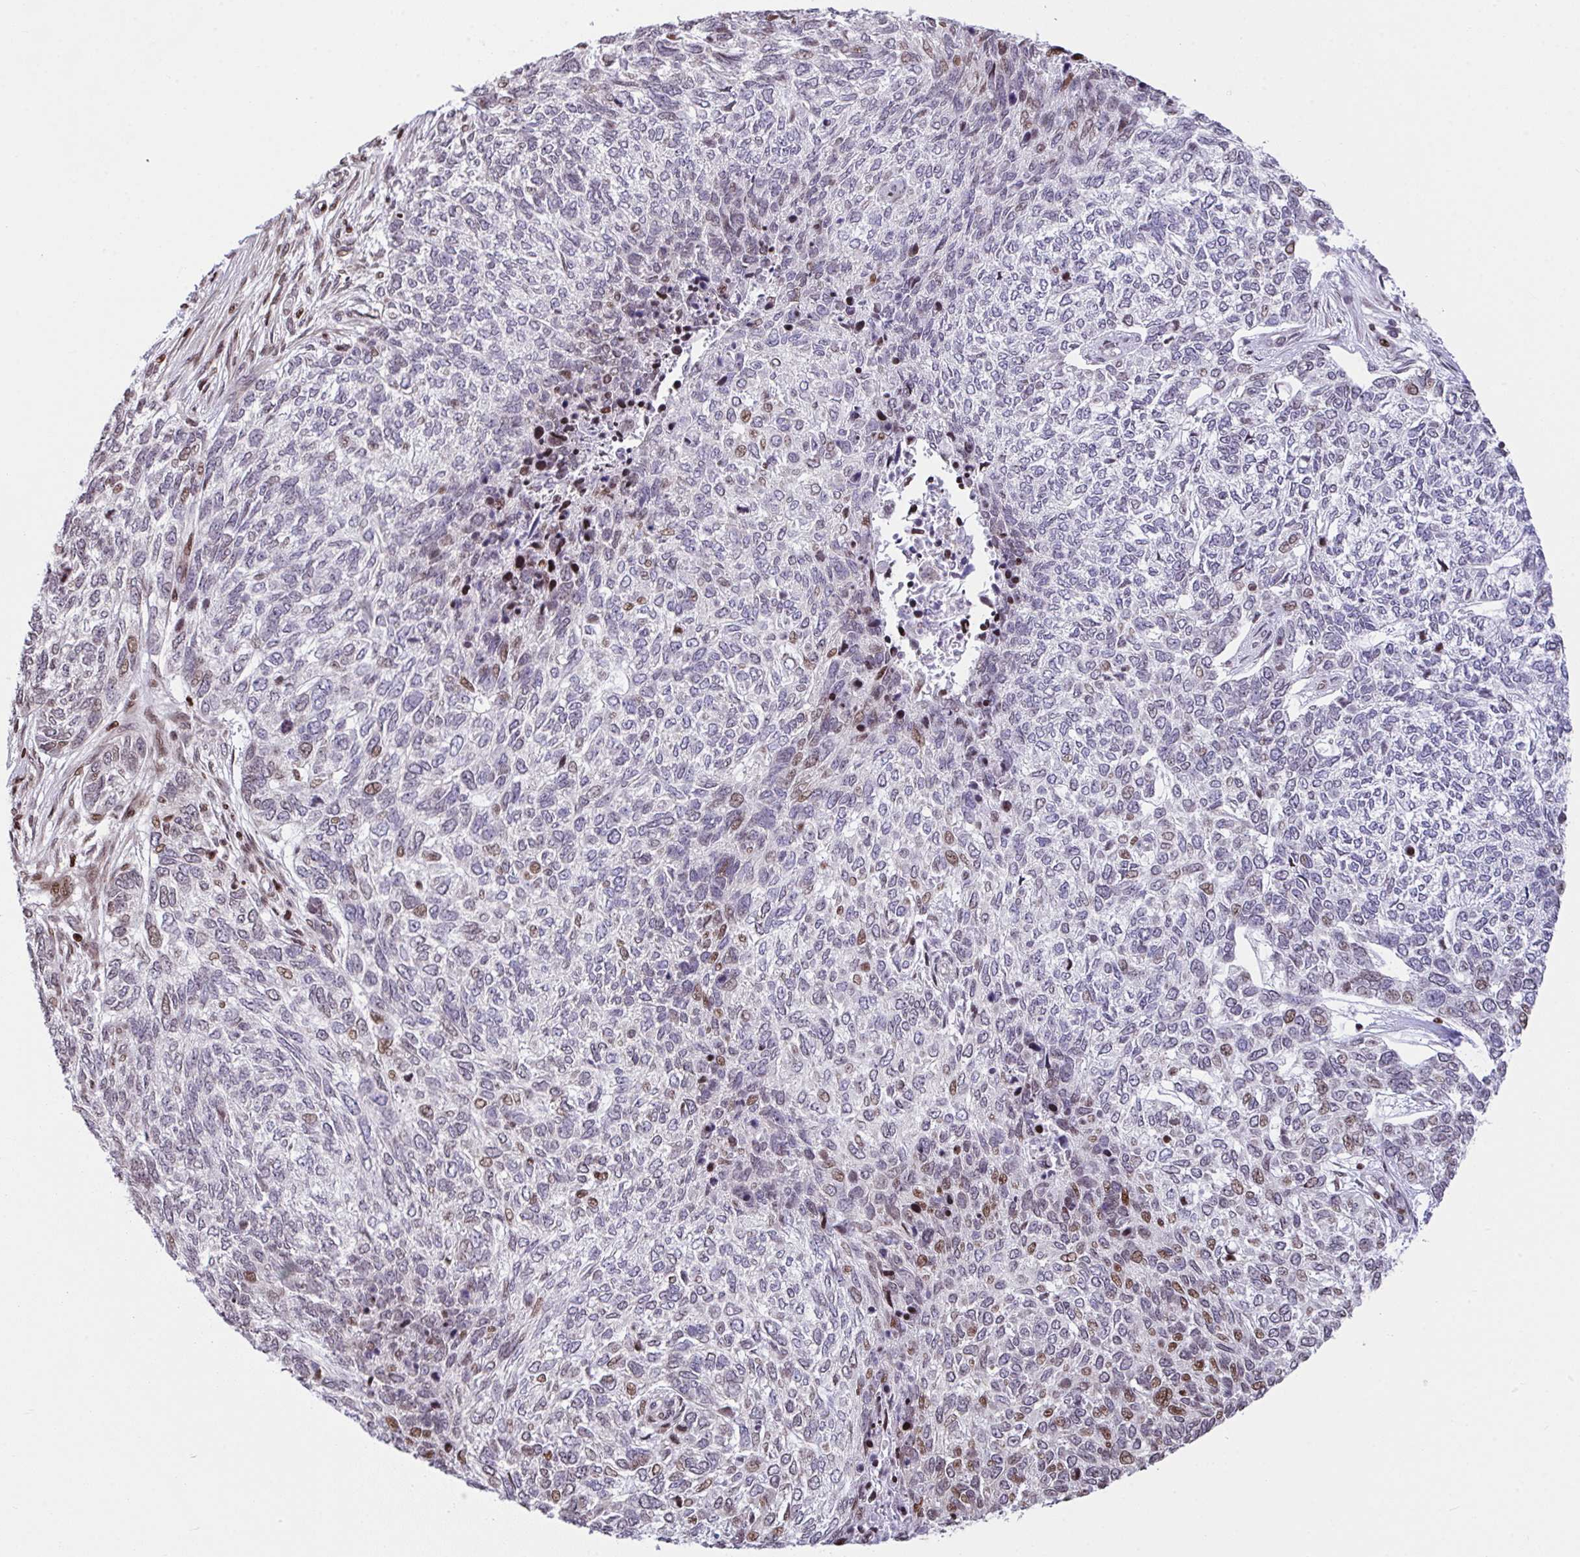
{"staining": {"intensity": "moderate", "quantity": "<25%", "location": "nuclear"}, "tissue": "skin cancer", "cell_type": "Tumor cells", "image_type": "cancer", "snomed": [{"axis": "morphology", "description": "Basal cell carcinoma"}, {"axis": "topography", "description": "Skin"}], "caption": "Tumor cells reveal low levels of moderate nuclear positivity in about <25% of cells in skin cancer (basal cell carcinoma).", "gene": "RAPGEF5", "patient": {"sex": "female", "age": 65}}